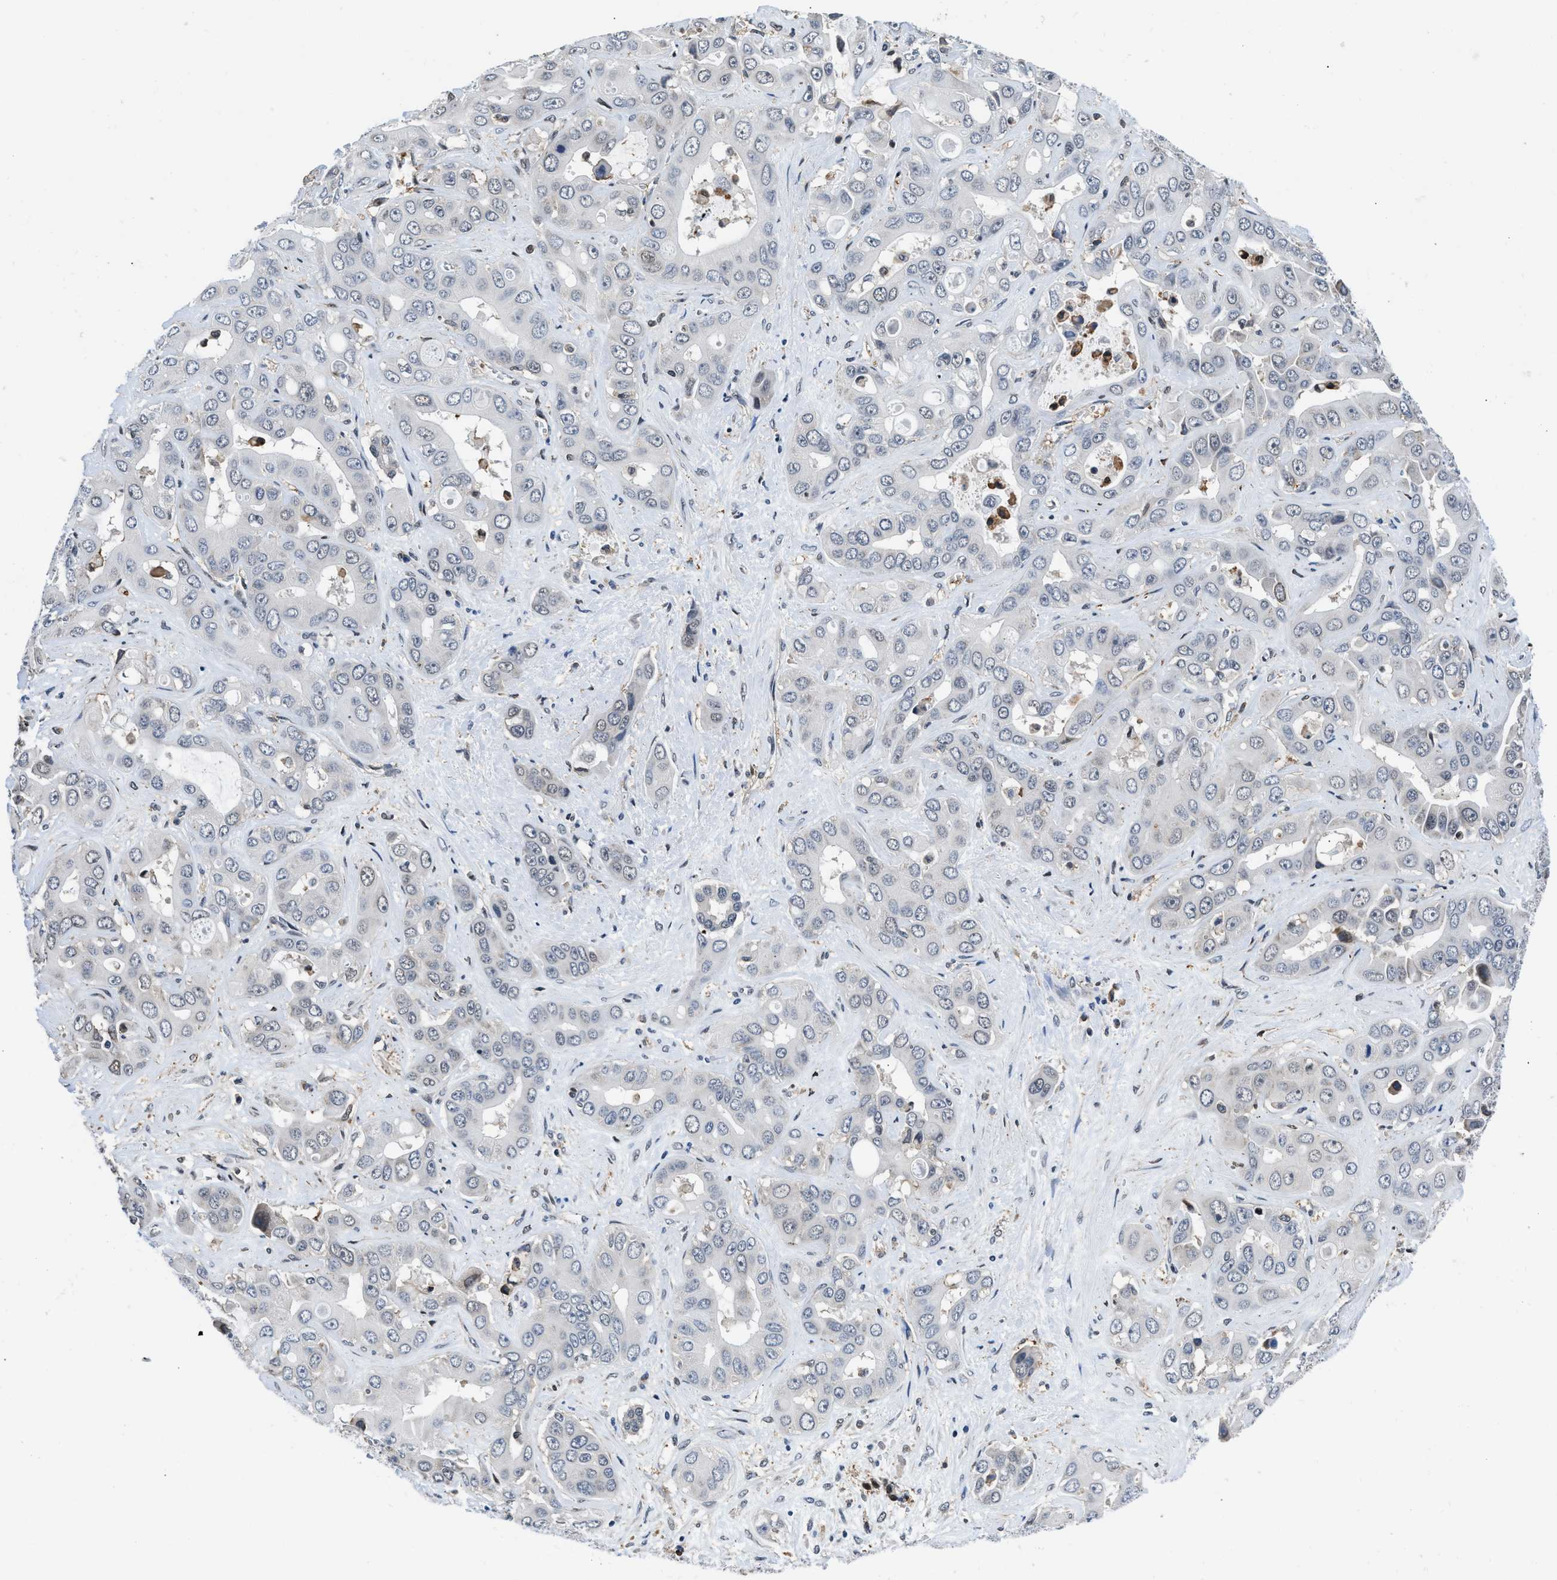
{"staining": {"intensity": "negative", "quantity": "none", "location": "none"}, "tissue": "liver cancer", "cell_type": "Tumor cells", "image_type": "cancer", "snomed": [{"axis": "morphology", "description": "Cholangiocarcinoma"}, {"axis": "topography", "description": "Liver"}], "caption": "Tumor cells are negative for brown protein staining in cholangiocarcinoma (liver). Brightfield microscopy of IHC stained with DAB (brown) and hematoxylin (blue), captured at high magnification.", "gene": "HNRNPH2", "patient": {"sex": "female", "age": 52}}